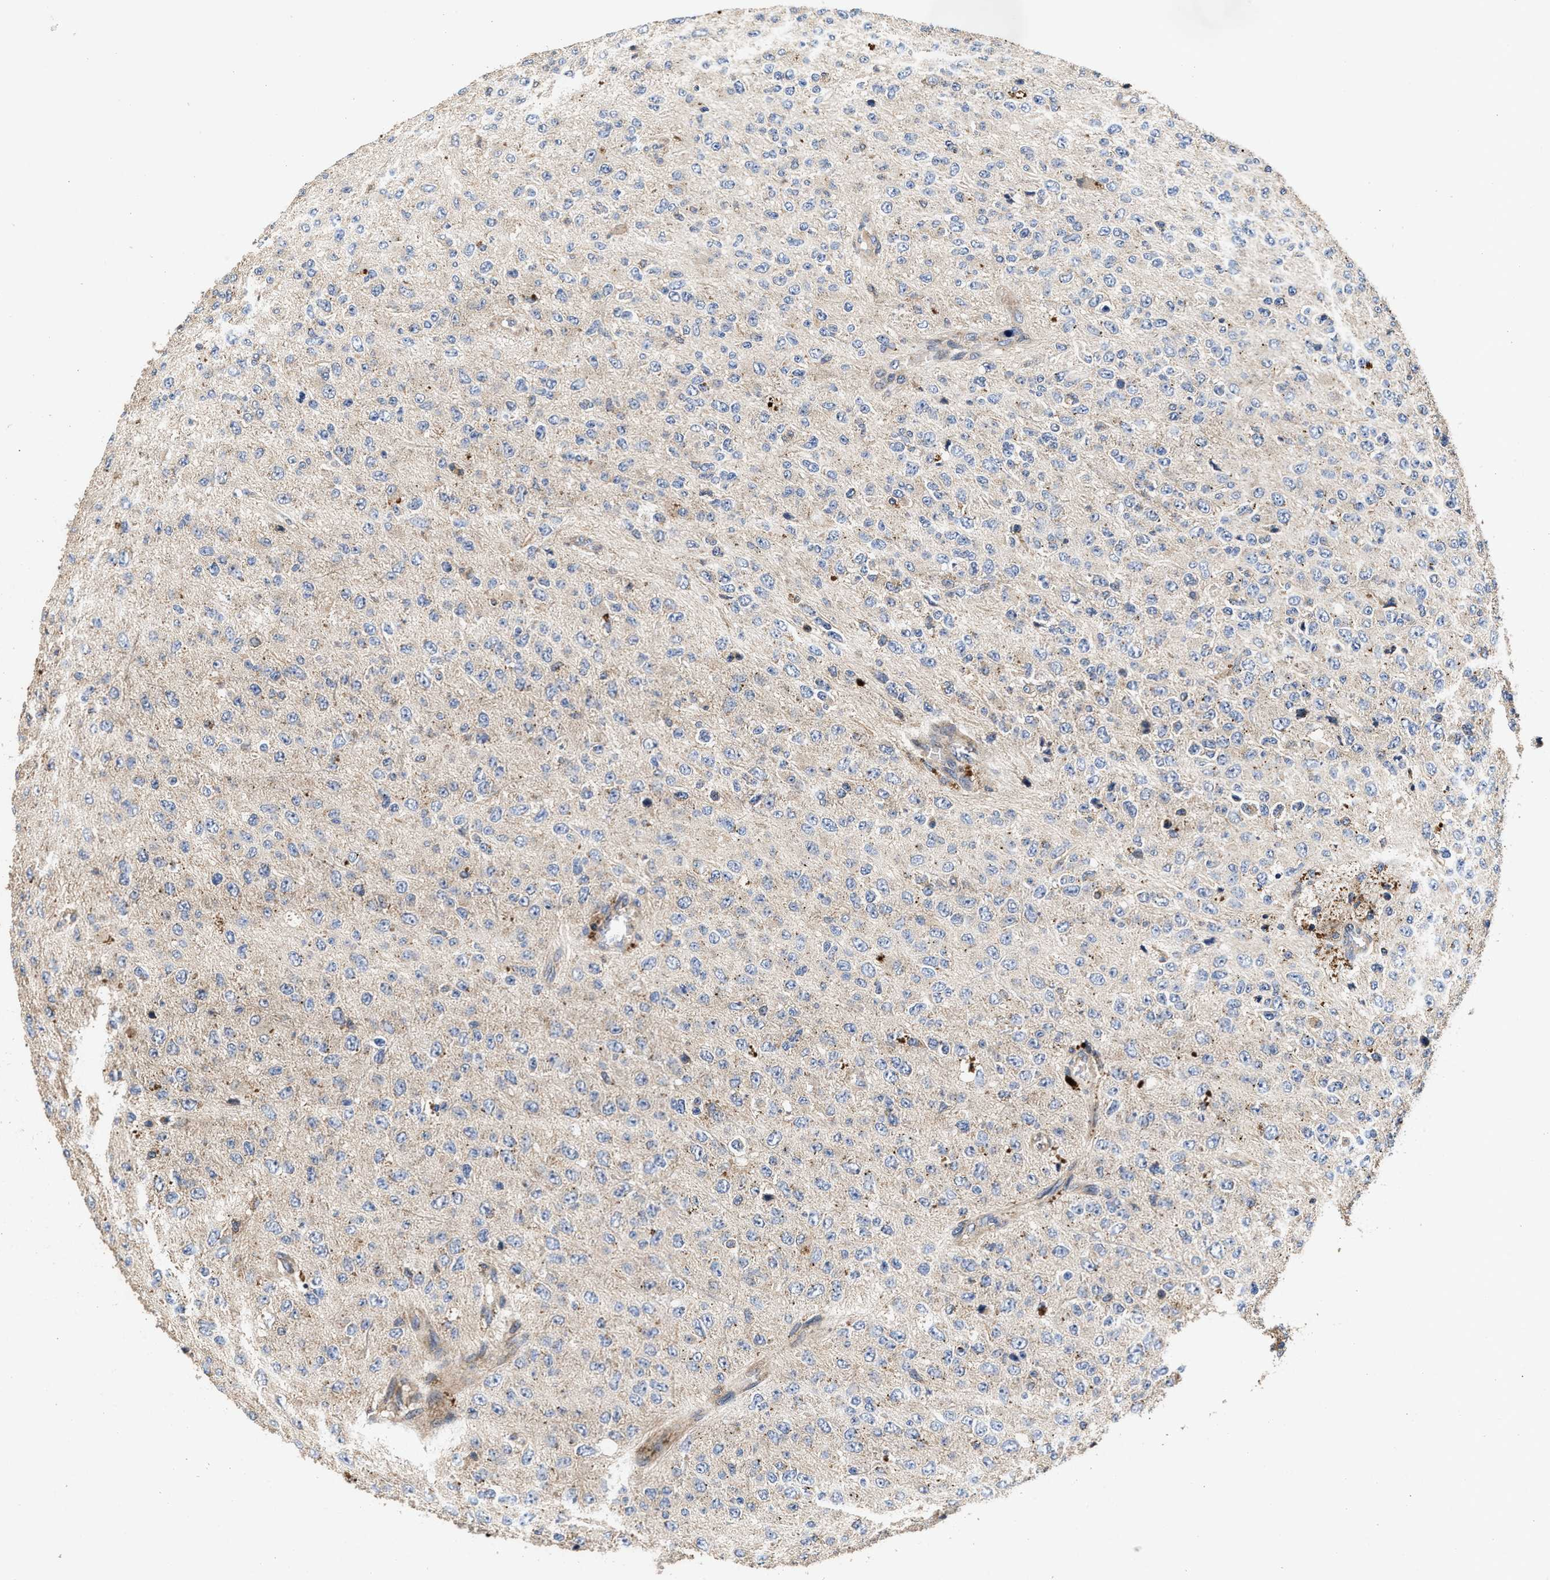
{"staining": {"intensity": "negative", "quantity": "none", "location": "none"}, "tissue": "glioma", "cell_type": "Tumor cells", "image_type": "cancer", "snomed": [{"axis": "morphology", "description": "Glioma, malignant, High grade"}, {"axis": "topography", "description": "pancreas cauda"}], "caption": "Micrograph shows no significant protein staining in tumor cells of glioma.", "gene": "NFKB2", "patient": {"sex": "male", "age": 60}}